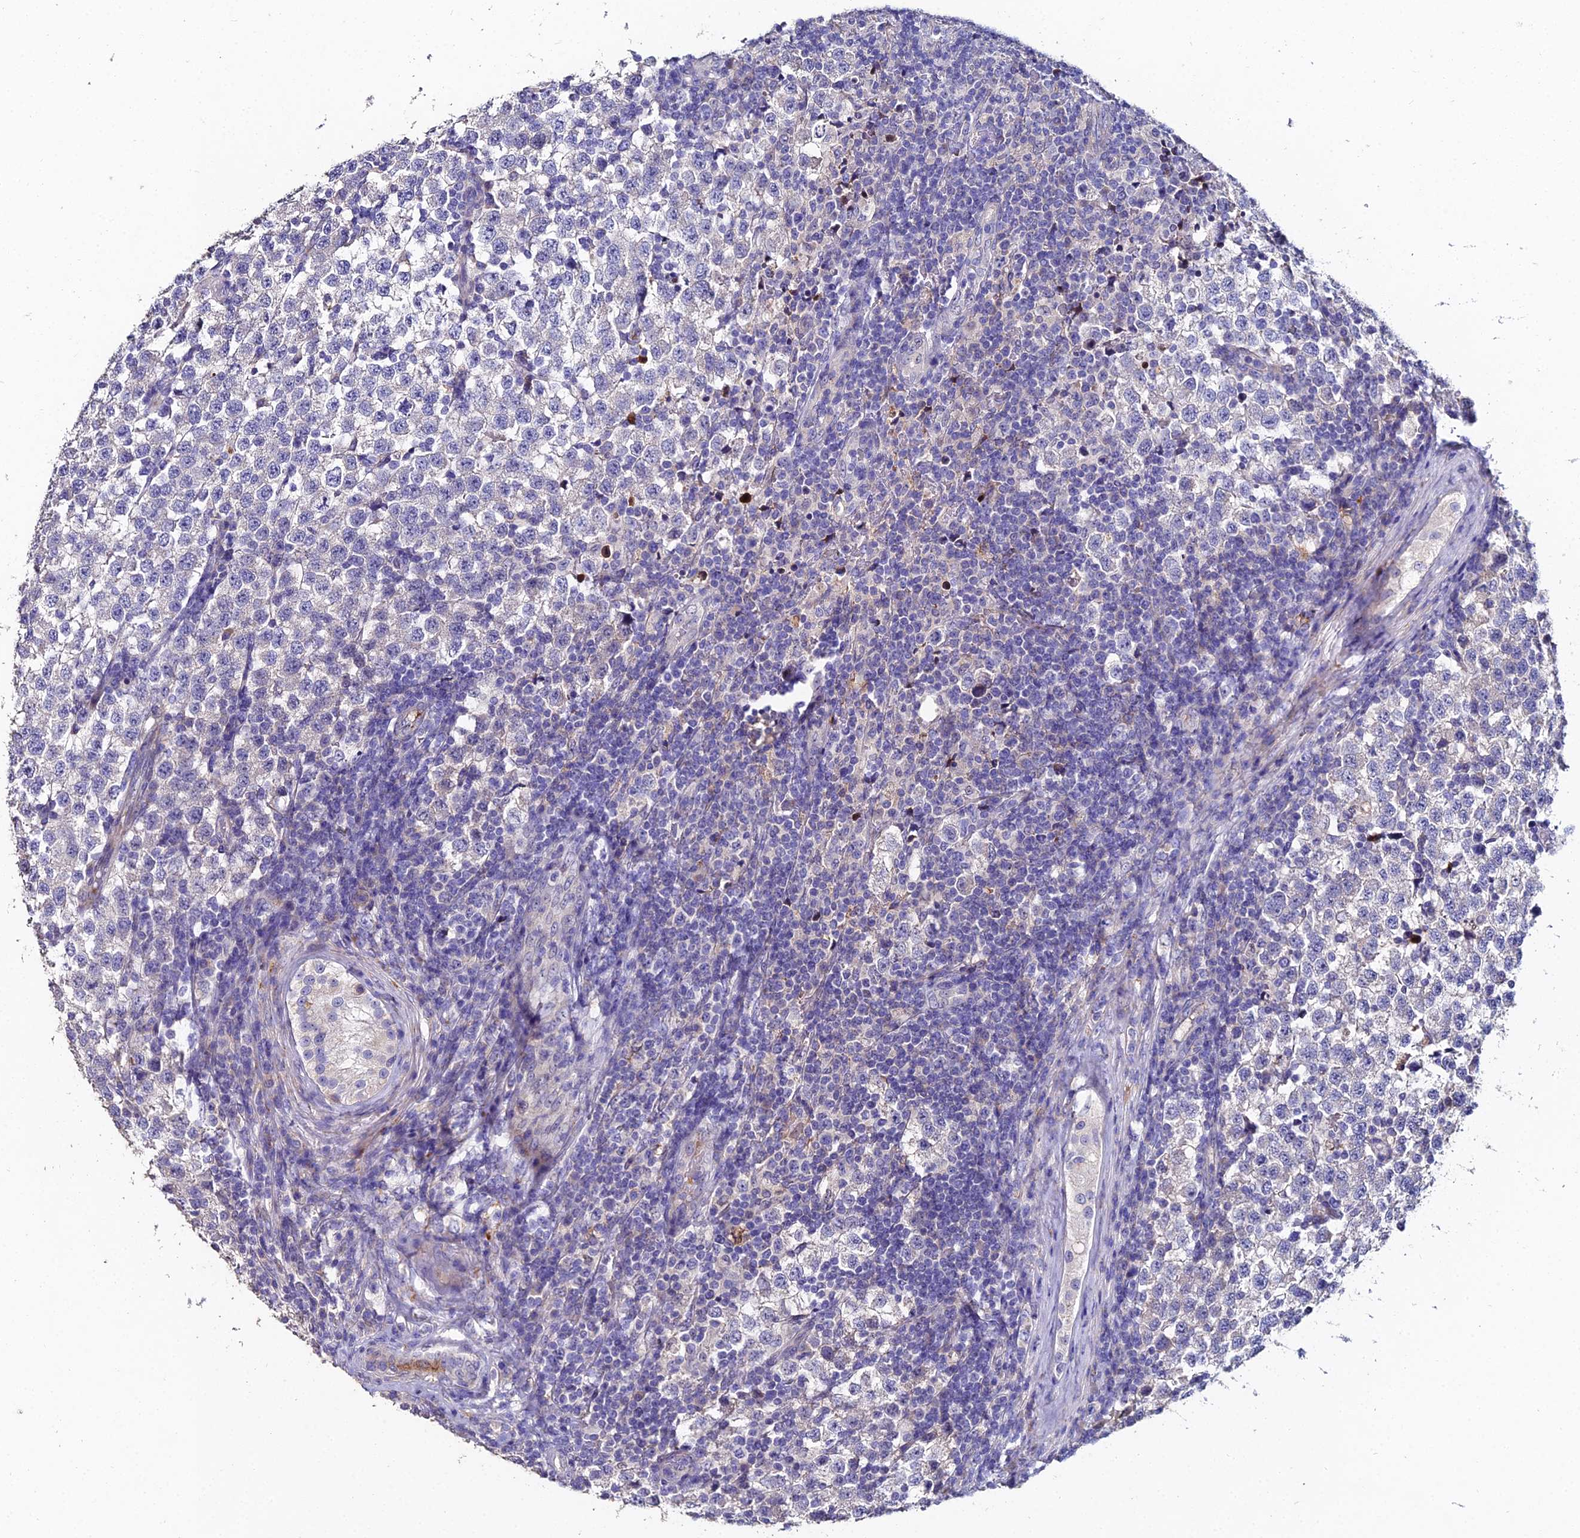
{"staining": {"intensity": "weak", "quantity": "<25%", "location": "cytoplasmic/membranous"}, "tissue": "testis cancer", "cell_type": "Tumor cells", "image_type": "cancer", "snomed": [{"axis": "morphology", "description": "Seminoma, NOS"}, {"axis": "topography", "description": "Testis"}], "caption": "Histopathology image shows no protein staining in tumor cells of testis cancer (seminoma) tissue.", "gene": "ESRRG", "patient": {"sex": "male", "age": 34}}